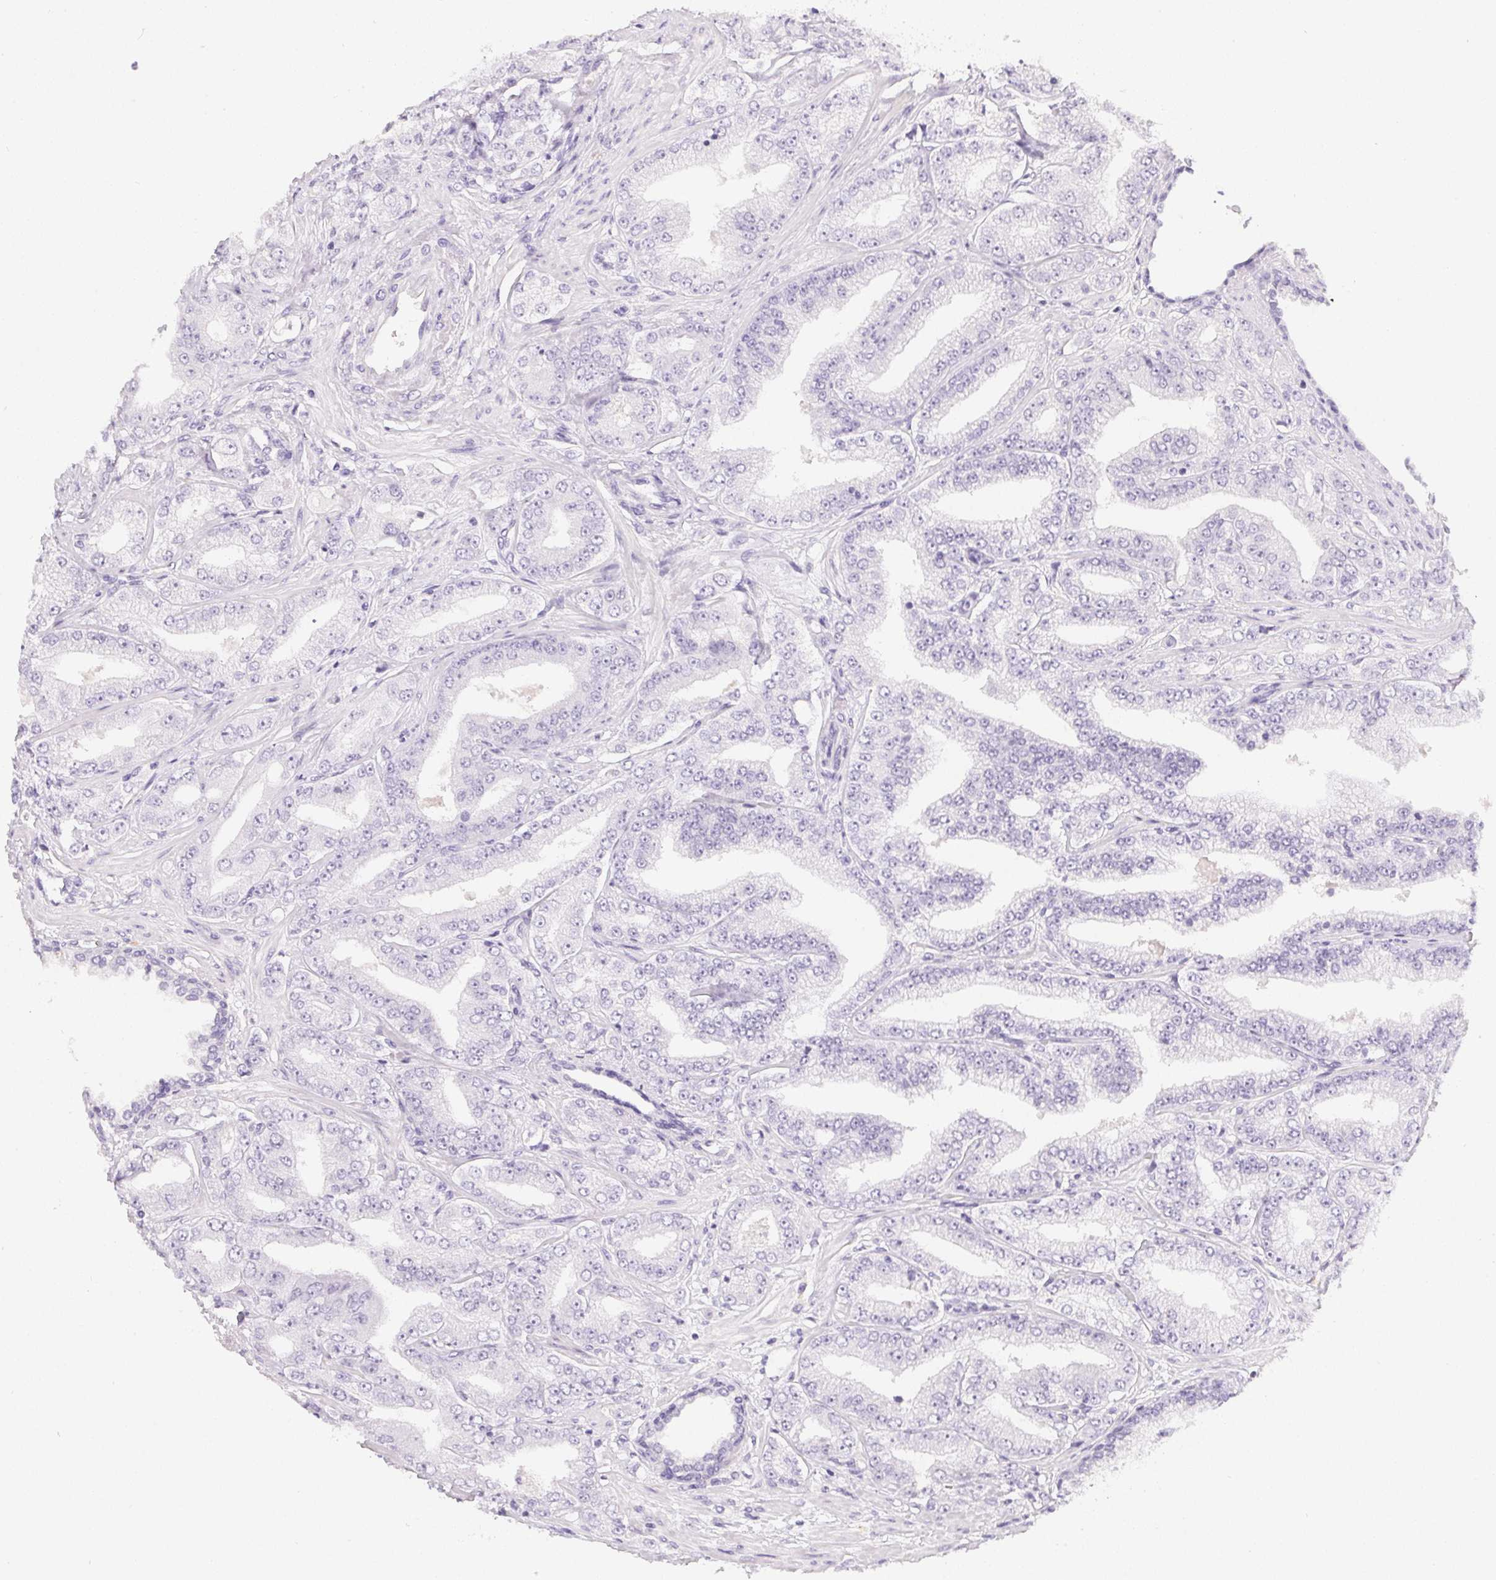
{"staining": {"intensity": "negative", "quantity": "none", "location": "none"}, "tissue": "prostate cancer", "cell_type": "Tumor cells", "image_type": "cancer", "snomed": [{"axis": "morphology", "description": "Adenocarcinoma, Low grade"}, {"axis": "topography", "description": "Prostate"}], "caption": "Human prostate cancer stained for a protein using immunohistochemistry (IHC) demonstrates no expression in tumor cells.", "gene": "PPY", "patient": {"sex": "male", "age": 60}}